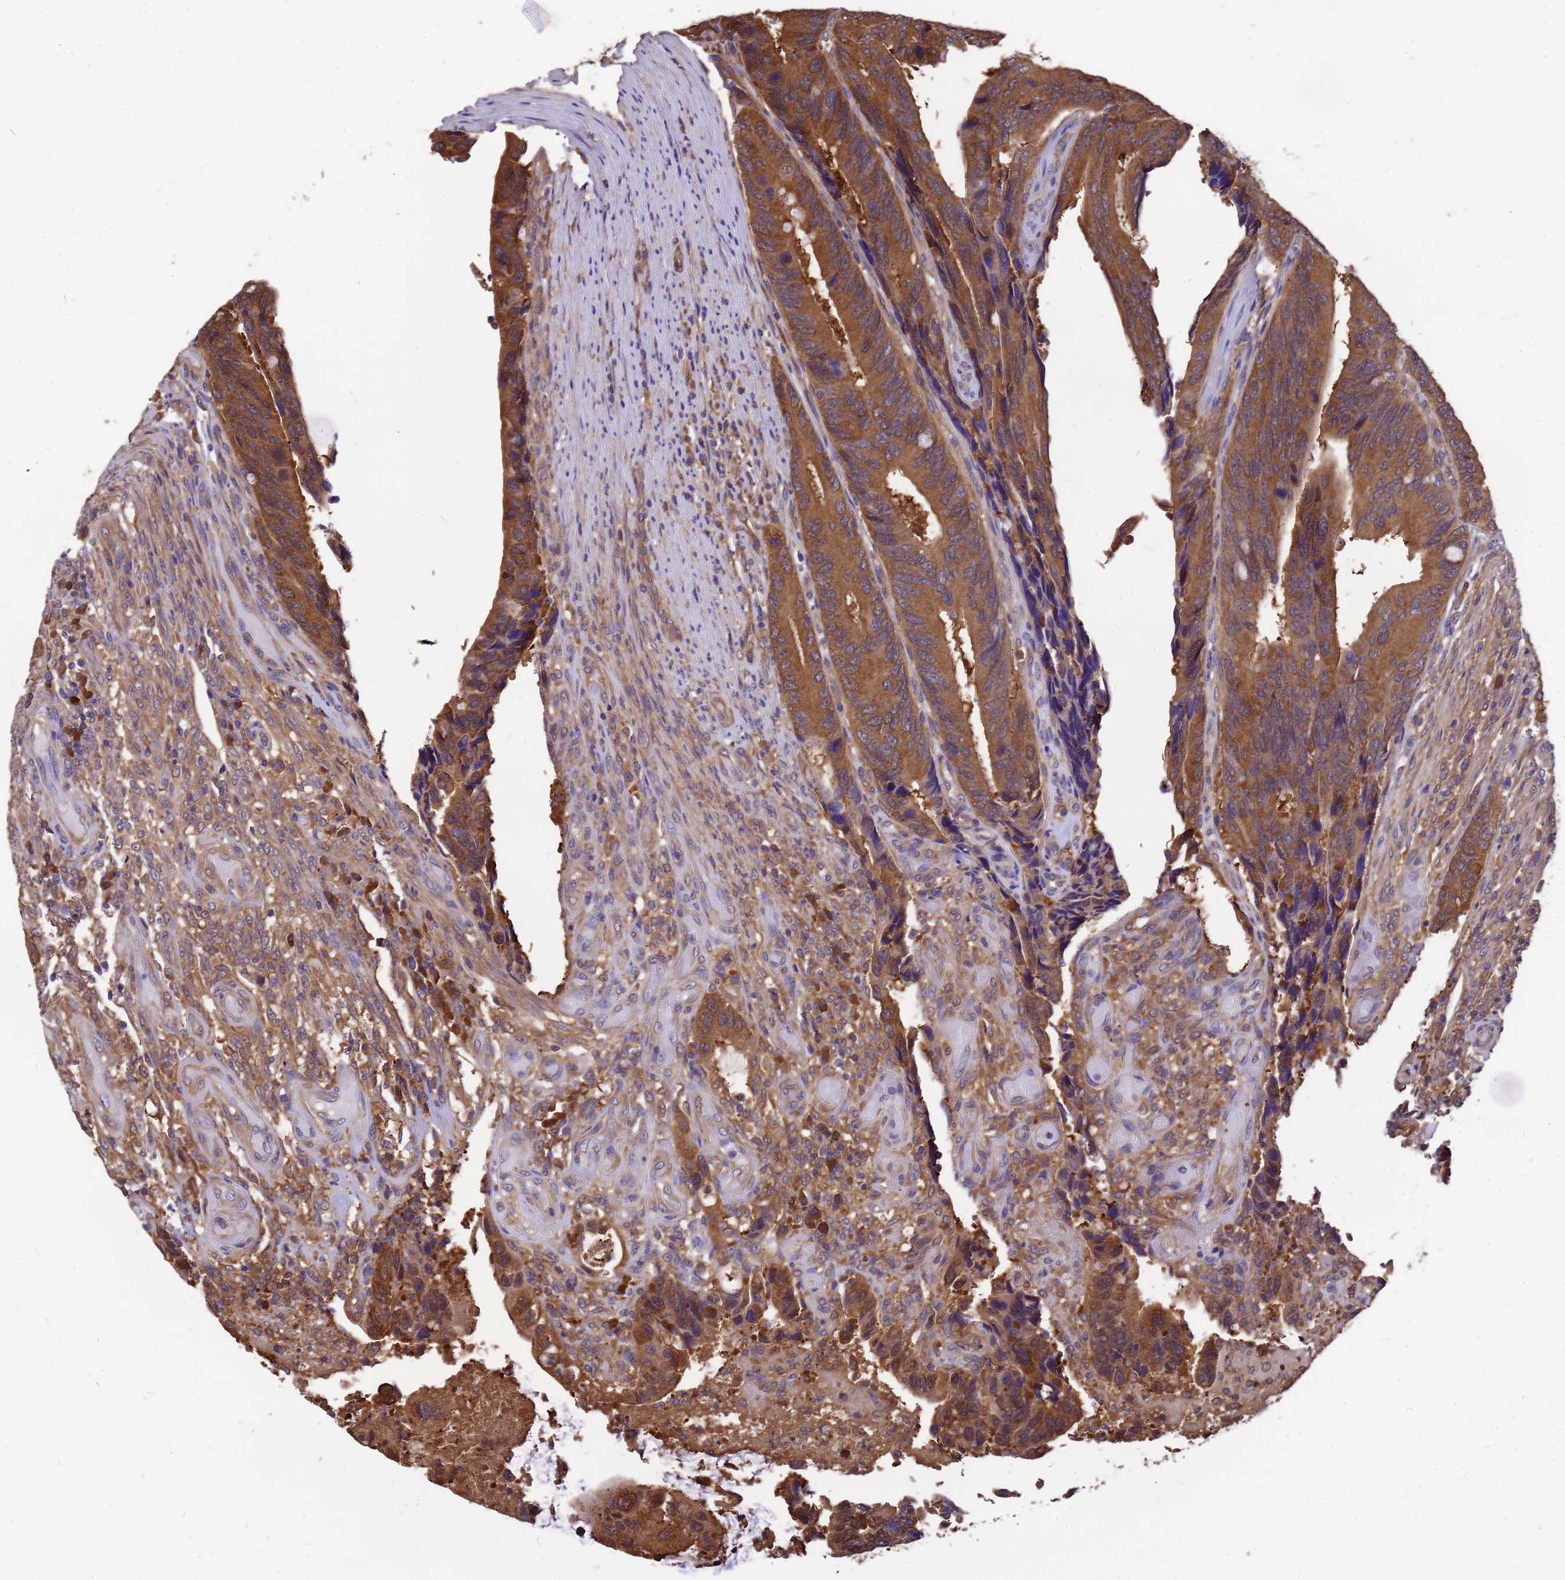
{"staining": {"intensity": "moderate", "quantity": ">75%", "location": "cytoplasmic/membranous"}, "tissue": "colorectal cancer", "cell_type": "Tumor cells", "image_type": "cancer", "snomed": [{"axis": "morphology", "description": "Adenocarcinoma, NOS"}, {"axis": "topography", "description": "Colon"}], "caption": "Immunohistochemistry of colorectal cancer shows medium levels of moderate cytoplasmic/membranous staining in about >75% of tumor cells.", "gene": "GID4", "patient": {"sex": "male", "age": 87}}